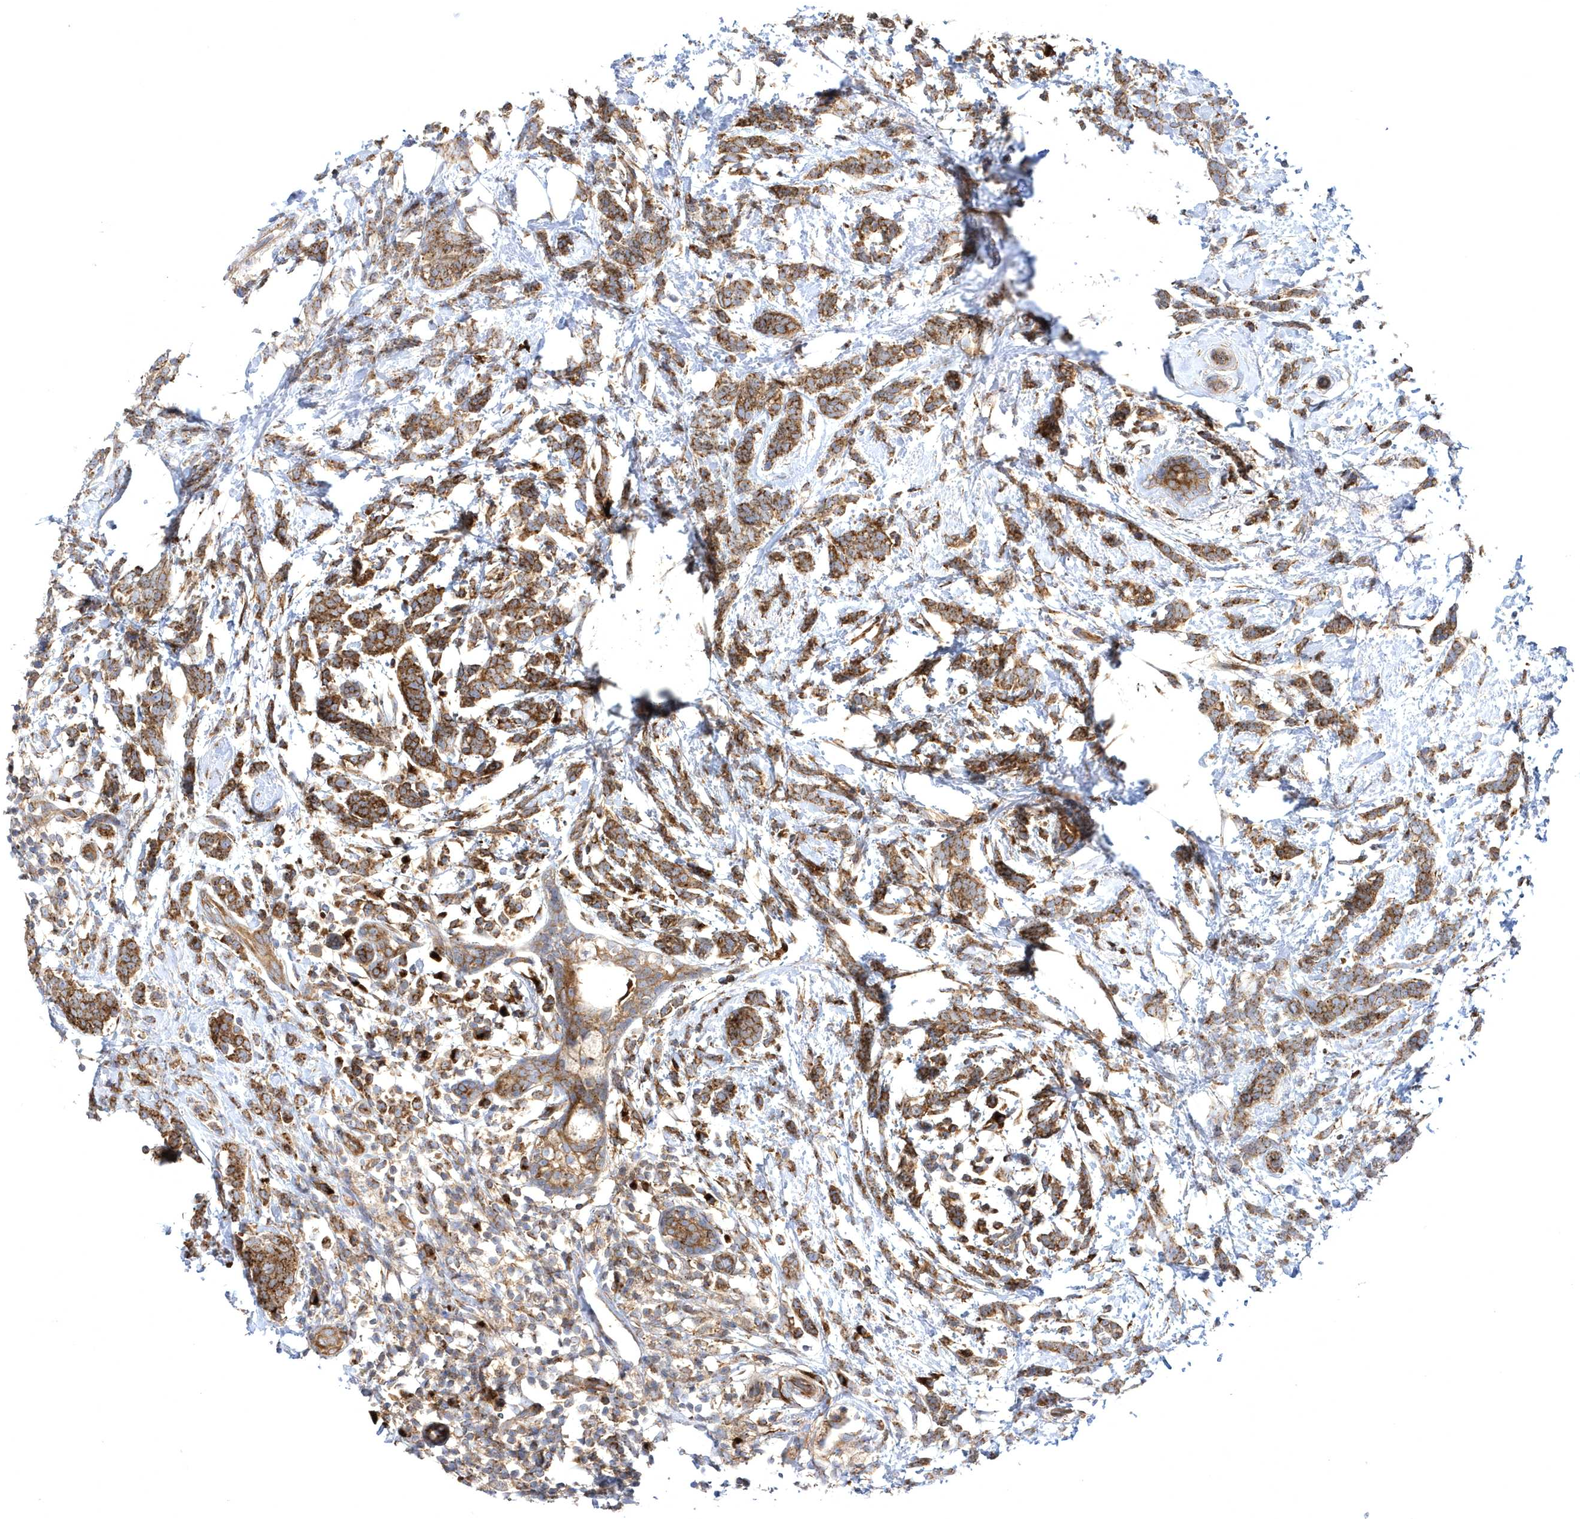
{"staining": {"intensity": "moderate", "quantity": ">75%", "location": "cytoplasmic/membranous"}, "tissue": "breast cancer", "cell_type": "Tumor cells", "image_type": "cancer", "snomed": [{"axis": "morphology", "description": "Lobular carcinoma"}, {"axis": "topography", "description": "Breast"}], "caption": "Breast cancer (lobular carcinoma) stained with a brown dye exhibits moderate cytoplasmic/membranous positive positivity in approximately >75% of tumor cells.", "gene": "COPB2", "patient": {"sex": "female", "age": 58}}